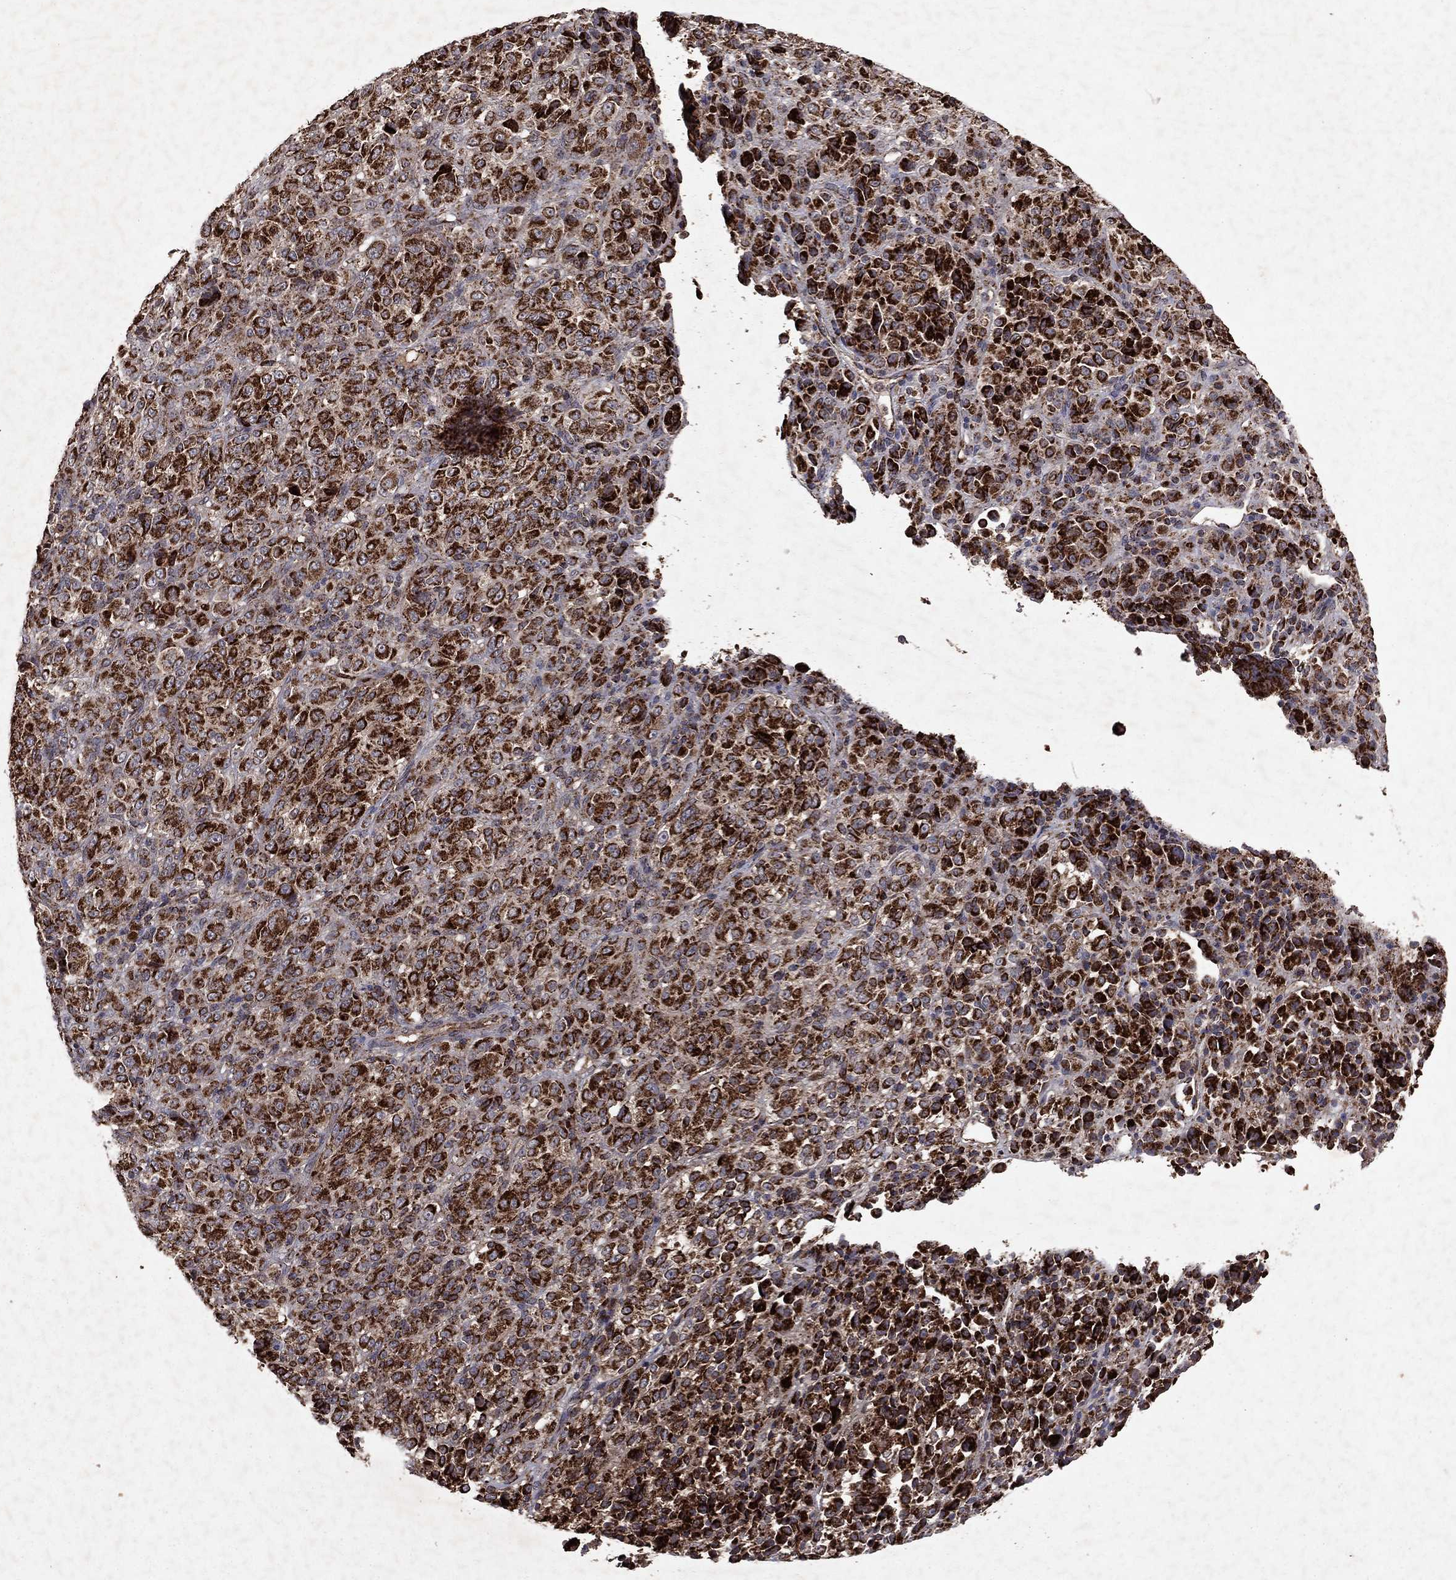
{"staining": {"intensity": "strong", "quantity": ">75%", "location": "cytoplasmic/membranous"}, "tissue": "melanoma", "cell_type": "Tumor cells", "image_type": "cancer", "snomed": [{"axis": "morphology", "description": "Malignant melanoma, Metastatic site"}, {"axis": "topography", "description": "Brain"}], "caption": "Approximately >75% of tumor cells in human melanoma show strong cytoplasmic/membranous protein expression as visualized by brown immunohistochemical staining.", "gene": "PYROXD2", "patient": {"sex": "female", "age": 56}}